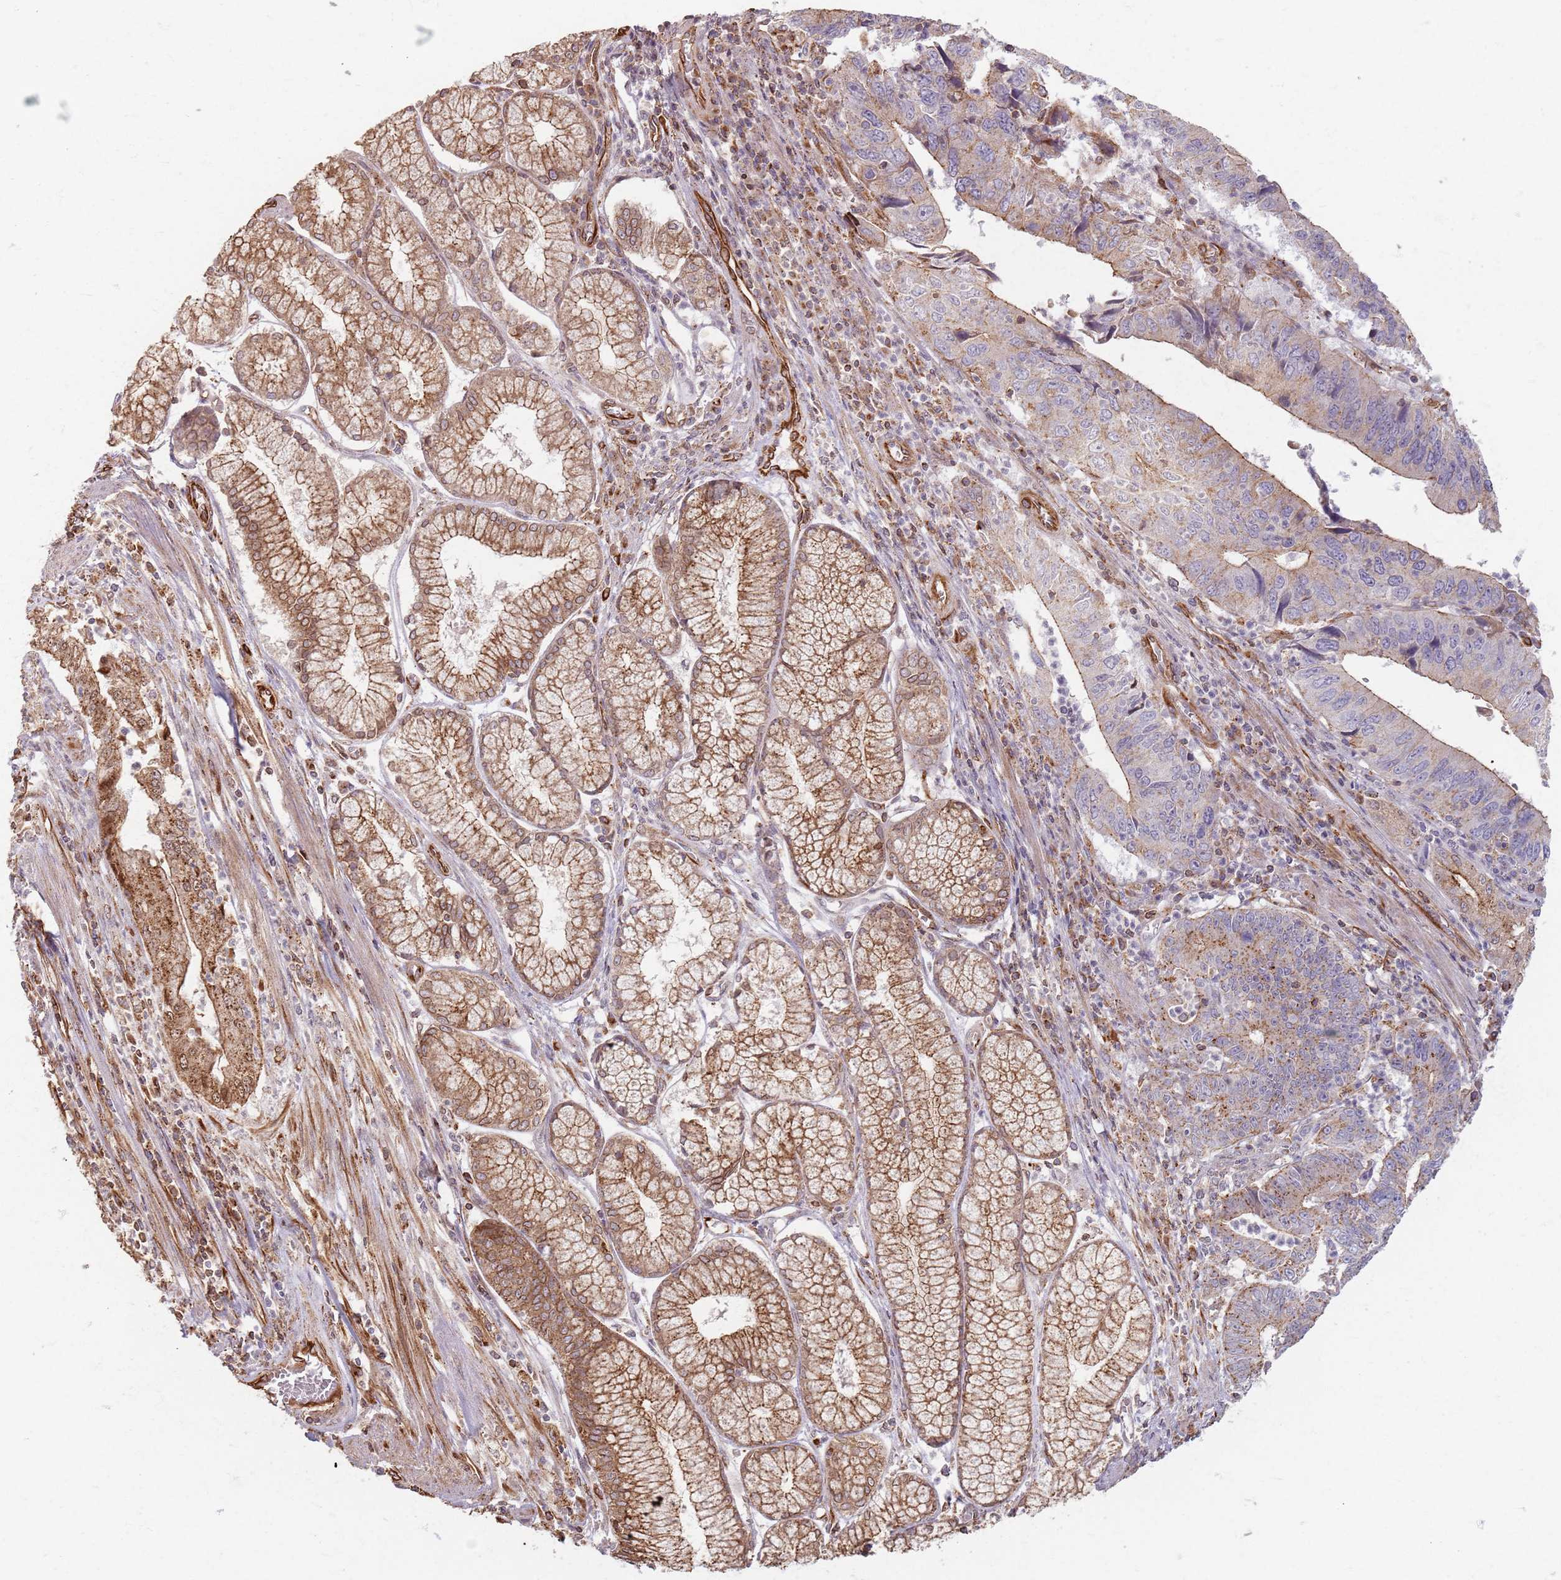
{"staining": {"intensity": "weak", "quantity": "25%-75%", "location": "cytoplasmic/membranous"}, "tissue": "stomach cancer", "cell_type": "Tumor cells", "image_type": "cancer", "snomed": [{"axis": "morphology", "description": "Adenocarcinoma, NOS"}, {"axis": "topography", "description": "Stomach"}], "caption": "A brown stain labels weak cytoplasmic/membranous expression of a protein in human stomach adenocarcinoma tumor cells.", "gene": "KCNA5", "patient": {"sex": "male", "age": 59}}